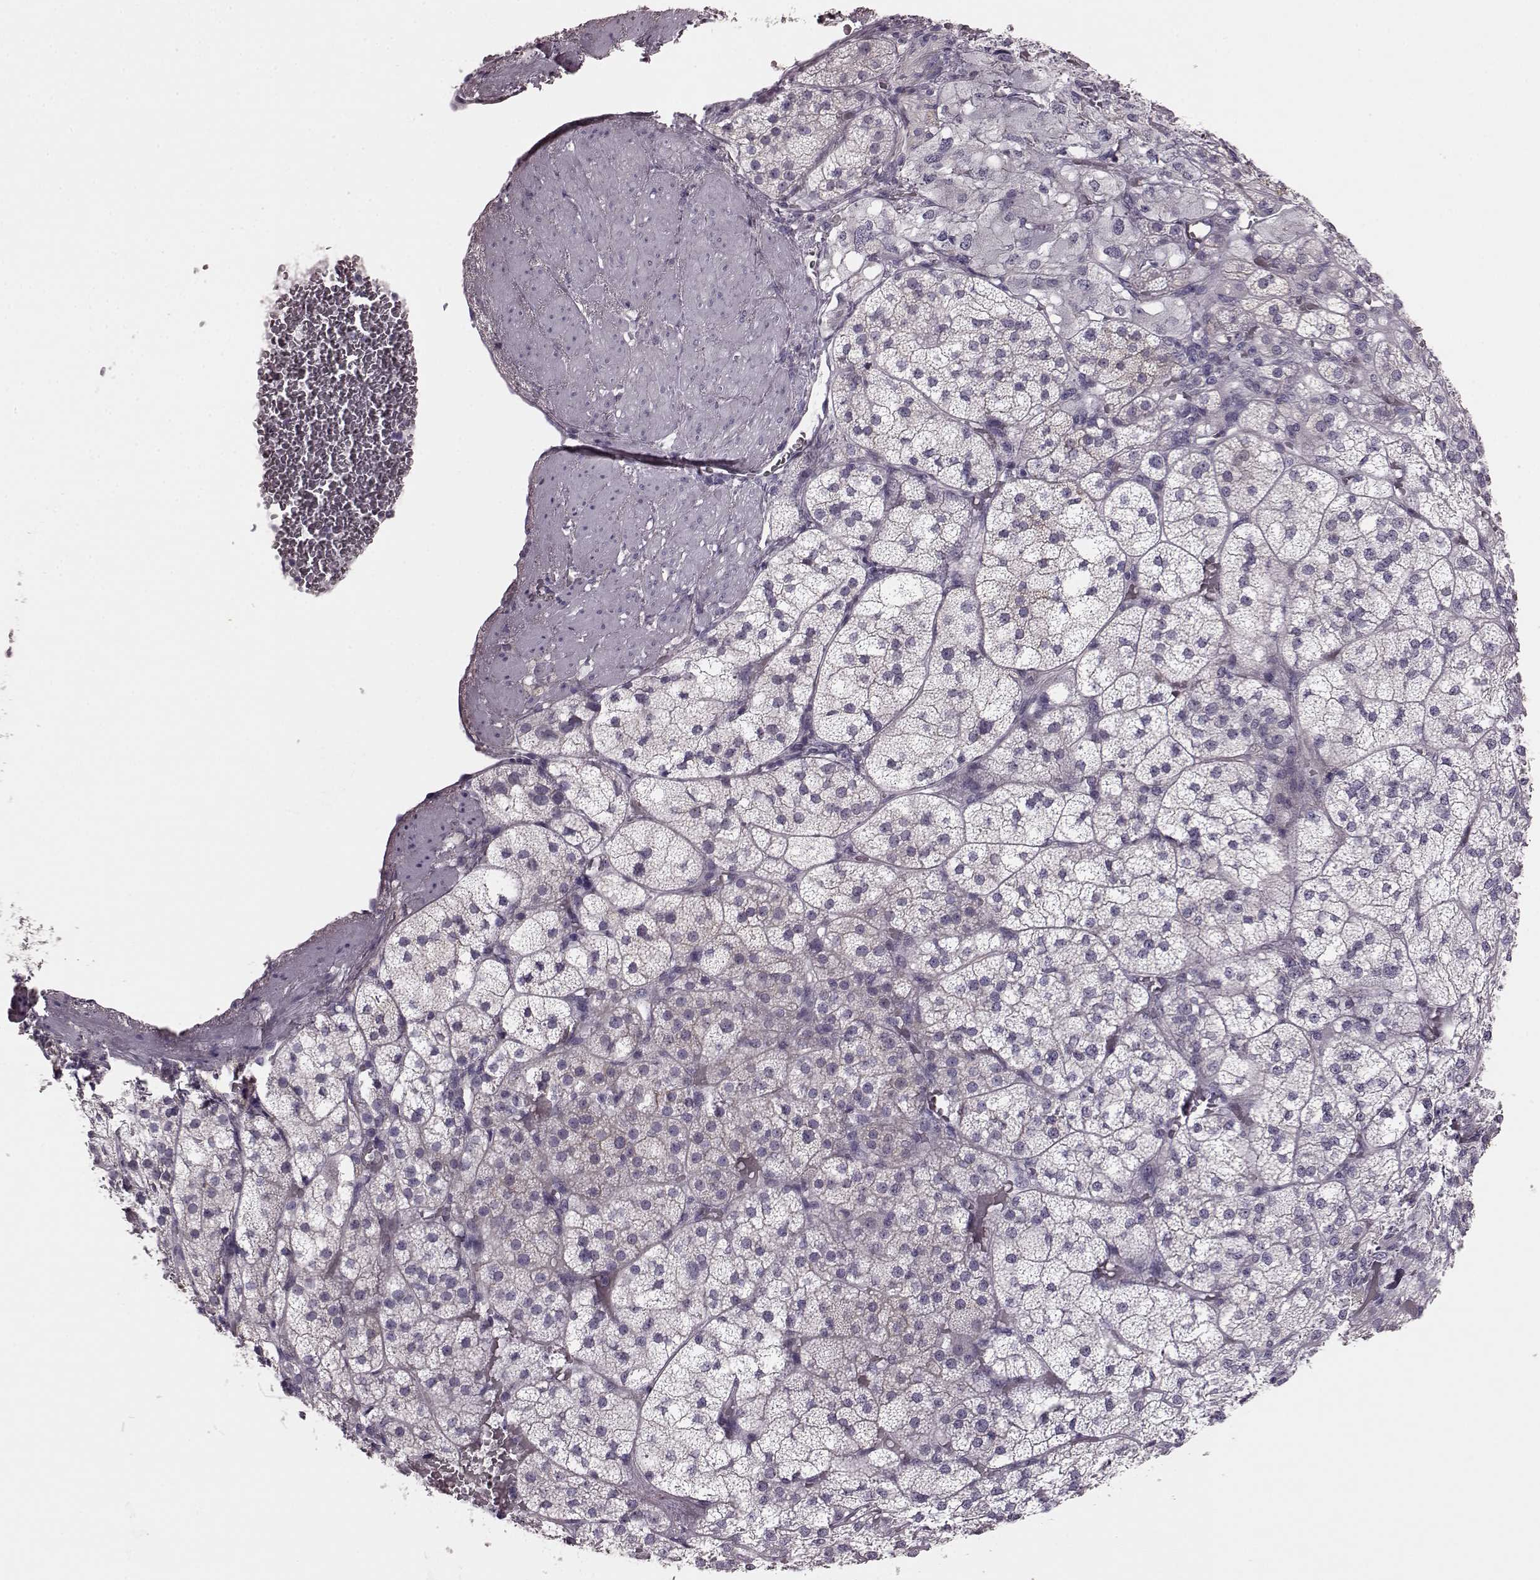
{"staining": {"intensity": "weak", "quantity": "<25%", "location": "cytoplasmic/membranous"}, "tissue": "adrenal gland", "cell_type": "Glandular cells", "image_type": "normal", "snomed": [{"axis": "morphology", "description": "Normal tissue, NOS"}, {"axis": "topography", "description": "Adrenal gland"}], "caption": "Glandular cells show no significant protein staining in normal adrenal gland. The staining was performed using DAB (3,3'-diaminobenzidine) to visualize the protein expression in brown, while the nuclei were stained in blue with hematoxylin (Magnification: 20x).", "gene": "SNTG1", "patient": {"sex": "female", "age": 60}}